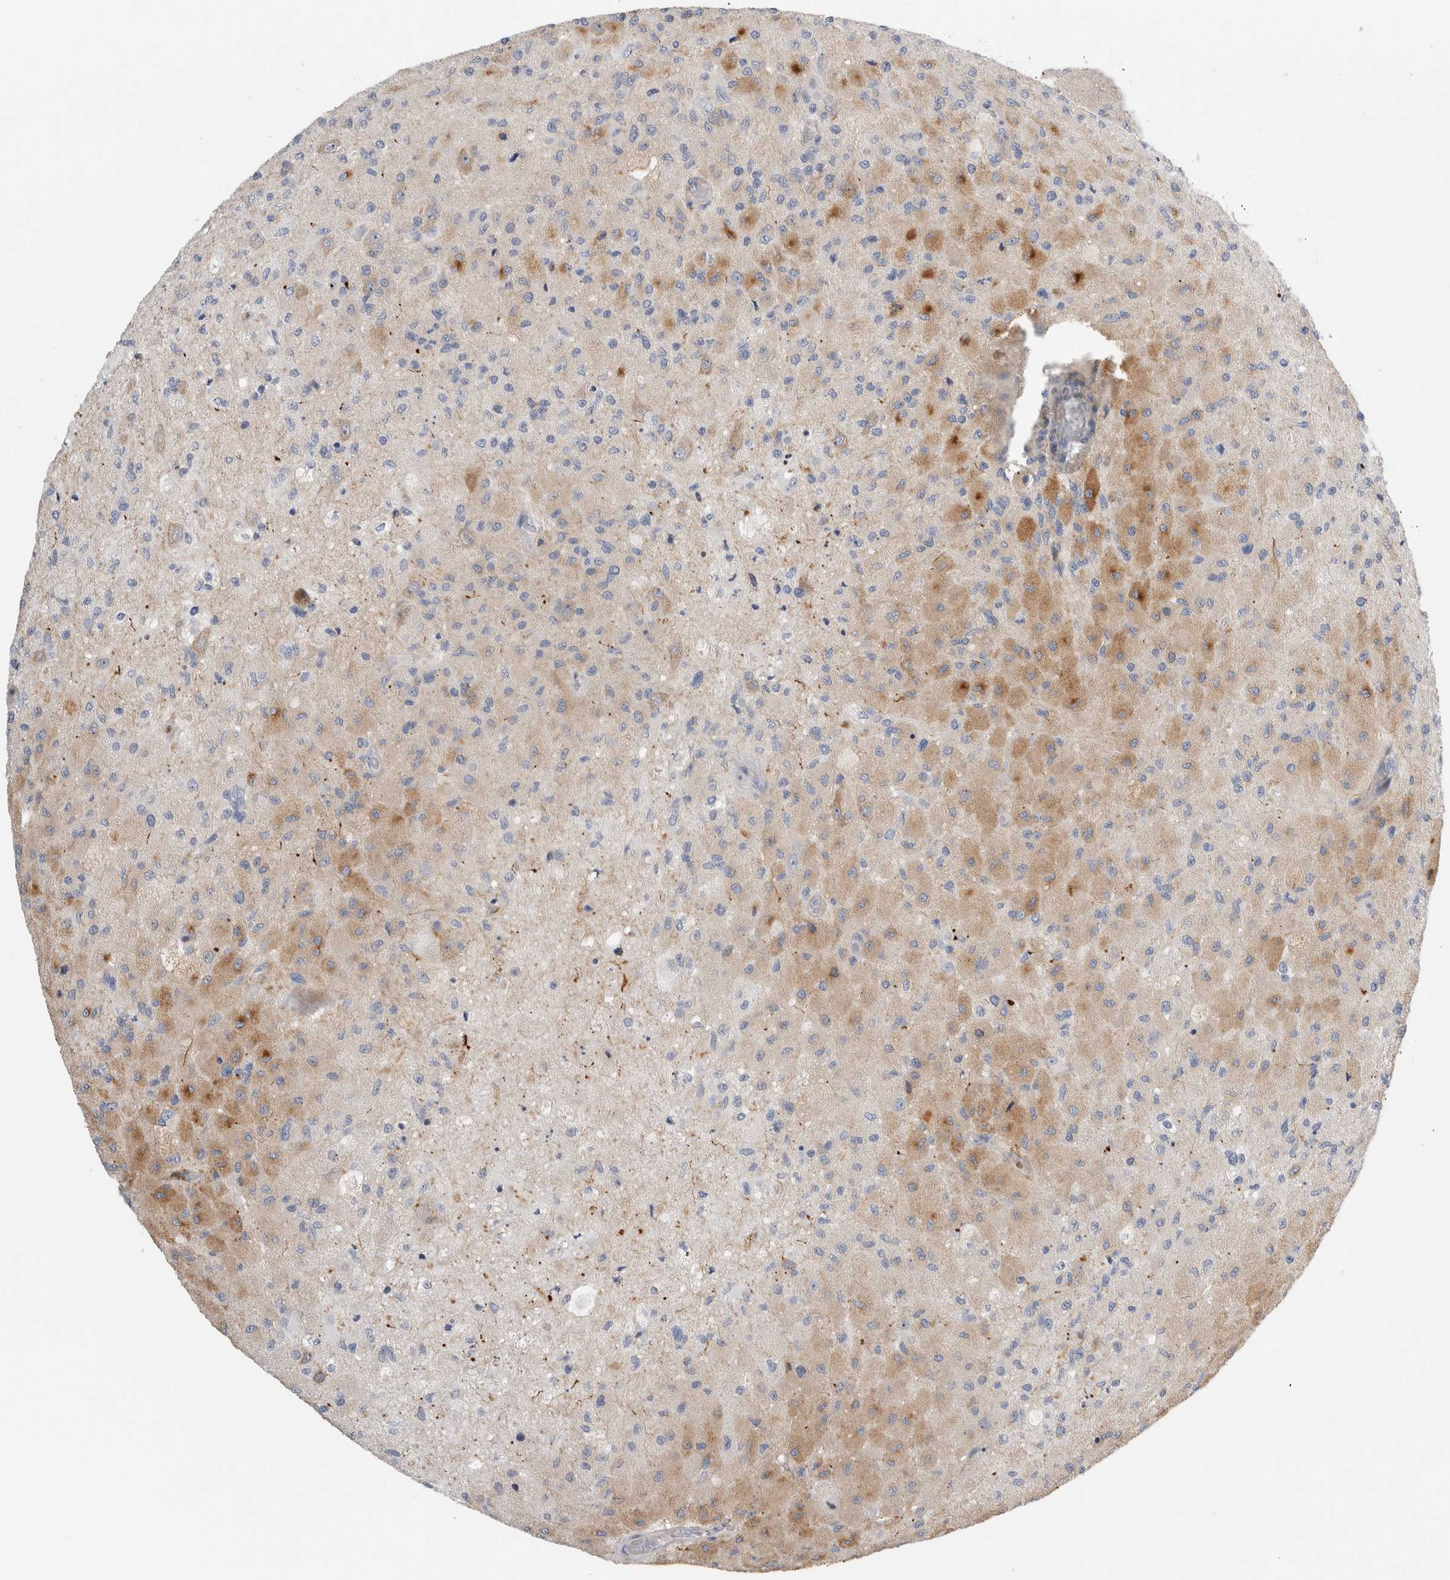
{"staining": {"intensity": "moderate", "quantity": "<25%", "location": "cytoplasmic/membranous"}, "tissue": "glioma", "cell_type": "Tumor cells", "image_type": "cancer", "snomed": [{"axis": "morphology", "description": "Normal tissue, NOS"}, {"axis": "morphology", "description": "Glioma, malignant, High grade"}, {"axis": "topography", "description": "Cerebral cortex"}], "caption": "IHC (DAB (3,3'-diaminobenzidine)) staining of glioma displays moderate cytoplasmic/membranous protein staining in about <25% of tumor cells.", "gene": "SLC20A2", "patient": {"sex": "male", "age": 77}}